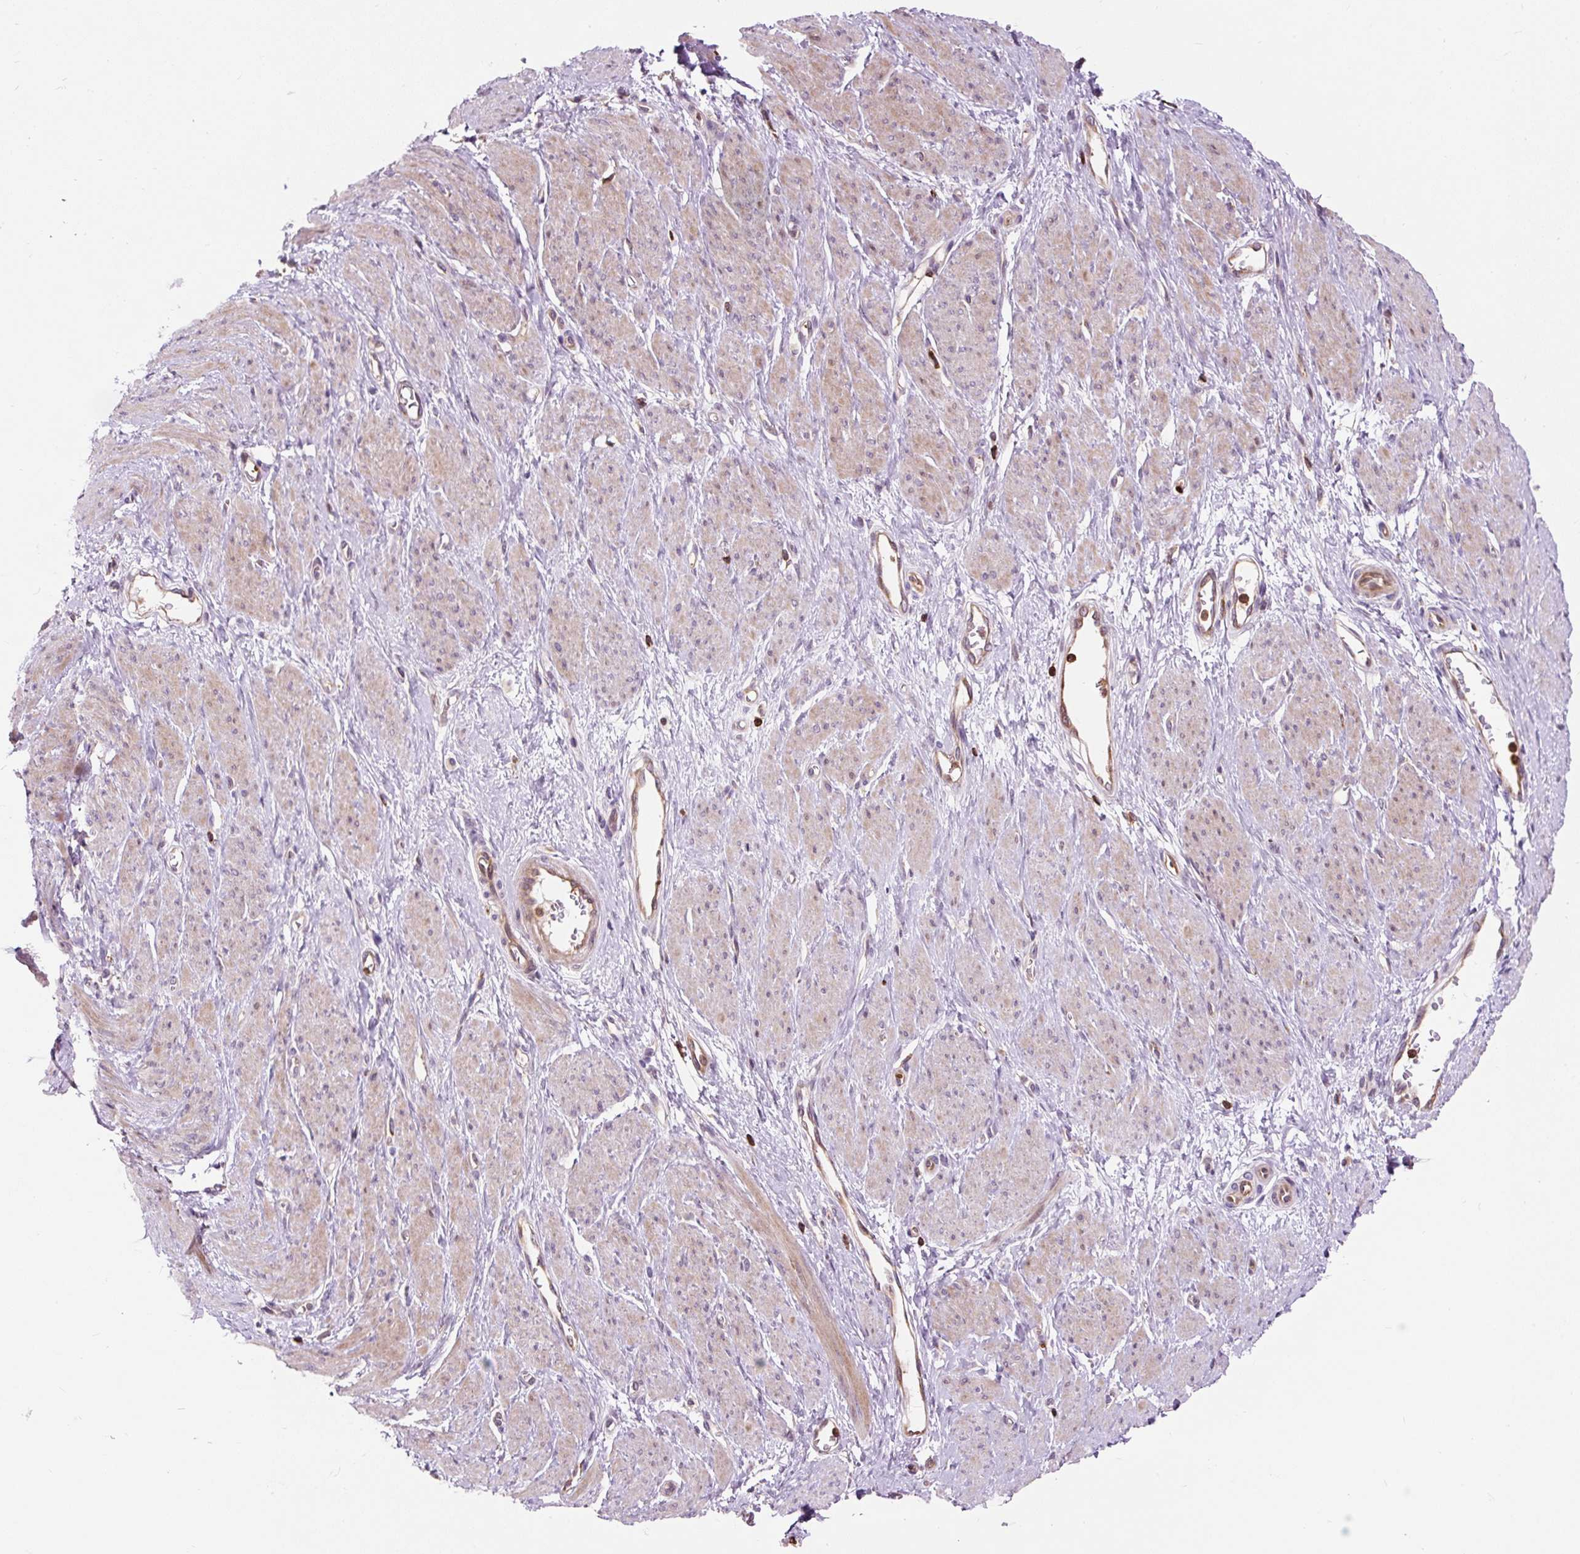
{"staining": {"intensity": "weak", "quantity": "25%-75%", "location": "cytoplasmic/membranous"}, "tissue": "smooth muscle", "cell_type": "Smooth muscle cells", "image_type": "normal", "snomed": [{"axis": "morphology", "description": "Normal tissue, NOS"}, {"axis": "topography", "description": "Smooth muscle"}, {"axis": "topography", "description": "Uterus"}], "caption": "About 25%-75% of smooth muscle cells in unremarkable smooth muscle demonstrate weak cytoplasmic/membranous protein staining as visualized by brown immunohistochemical staining.", "gene": "CISD3", "patient": {"sex": "female", "age": 39}}